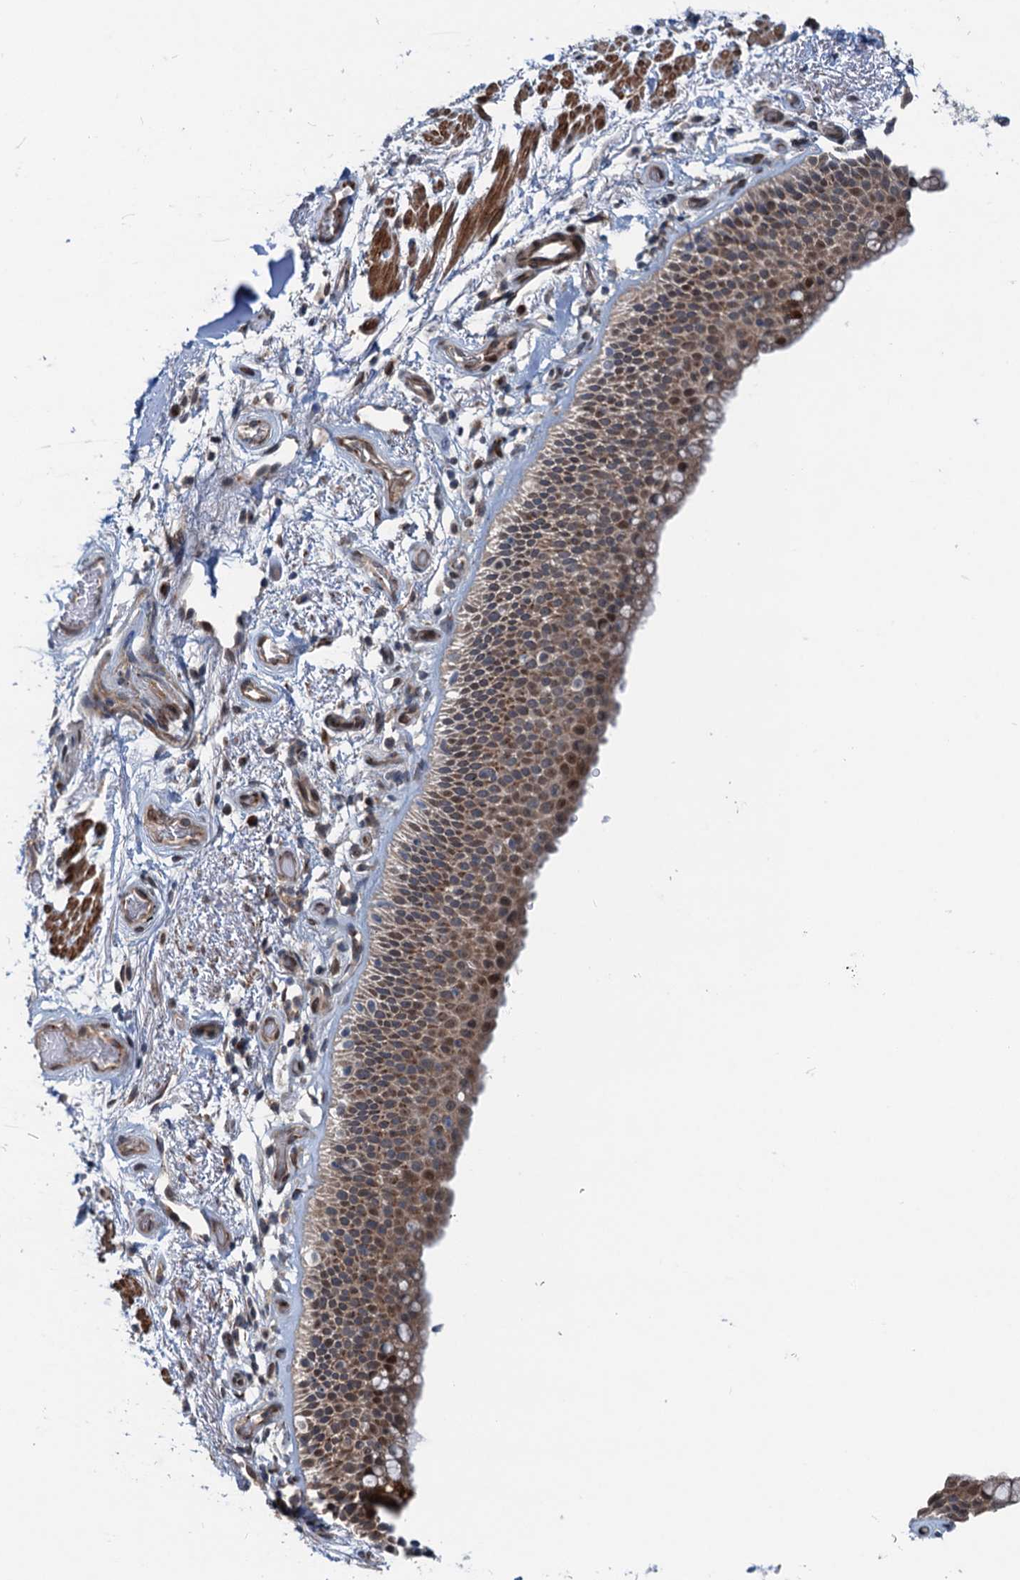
{"staining": {"intensity": "strong", "quantity": ">75%", "location": "cytoplasmic/membranous,nuclear"}, "tissue": "bronchus", "cell_type": "Respiratory epithelial cells", "image_type": "normal", "snomed": [{"axis": "morphology", "description": "Normal tissue, NOS"}, {"axis": "topography", "description": "Bronchus"}], "caption": "The image shows immunohistochemical staining of normal bronchus. There is strong cytoplasmic/membranous,nuclear positivity is seen in about >75% of respiratory epithelial cells.", "gene": "DYNC2I2", "patient": {"sex": "male", "age": 65}}